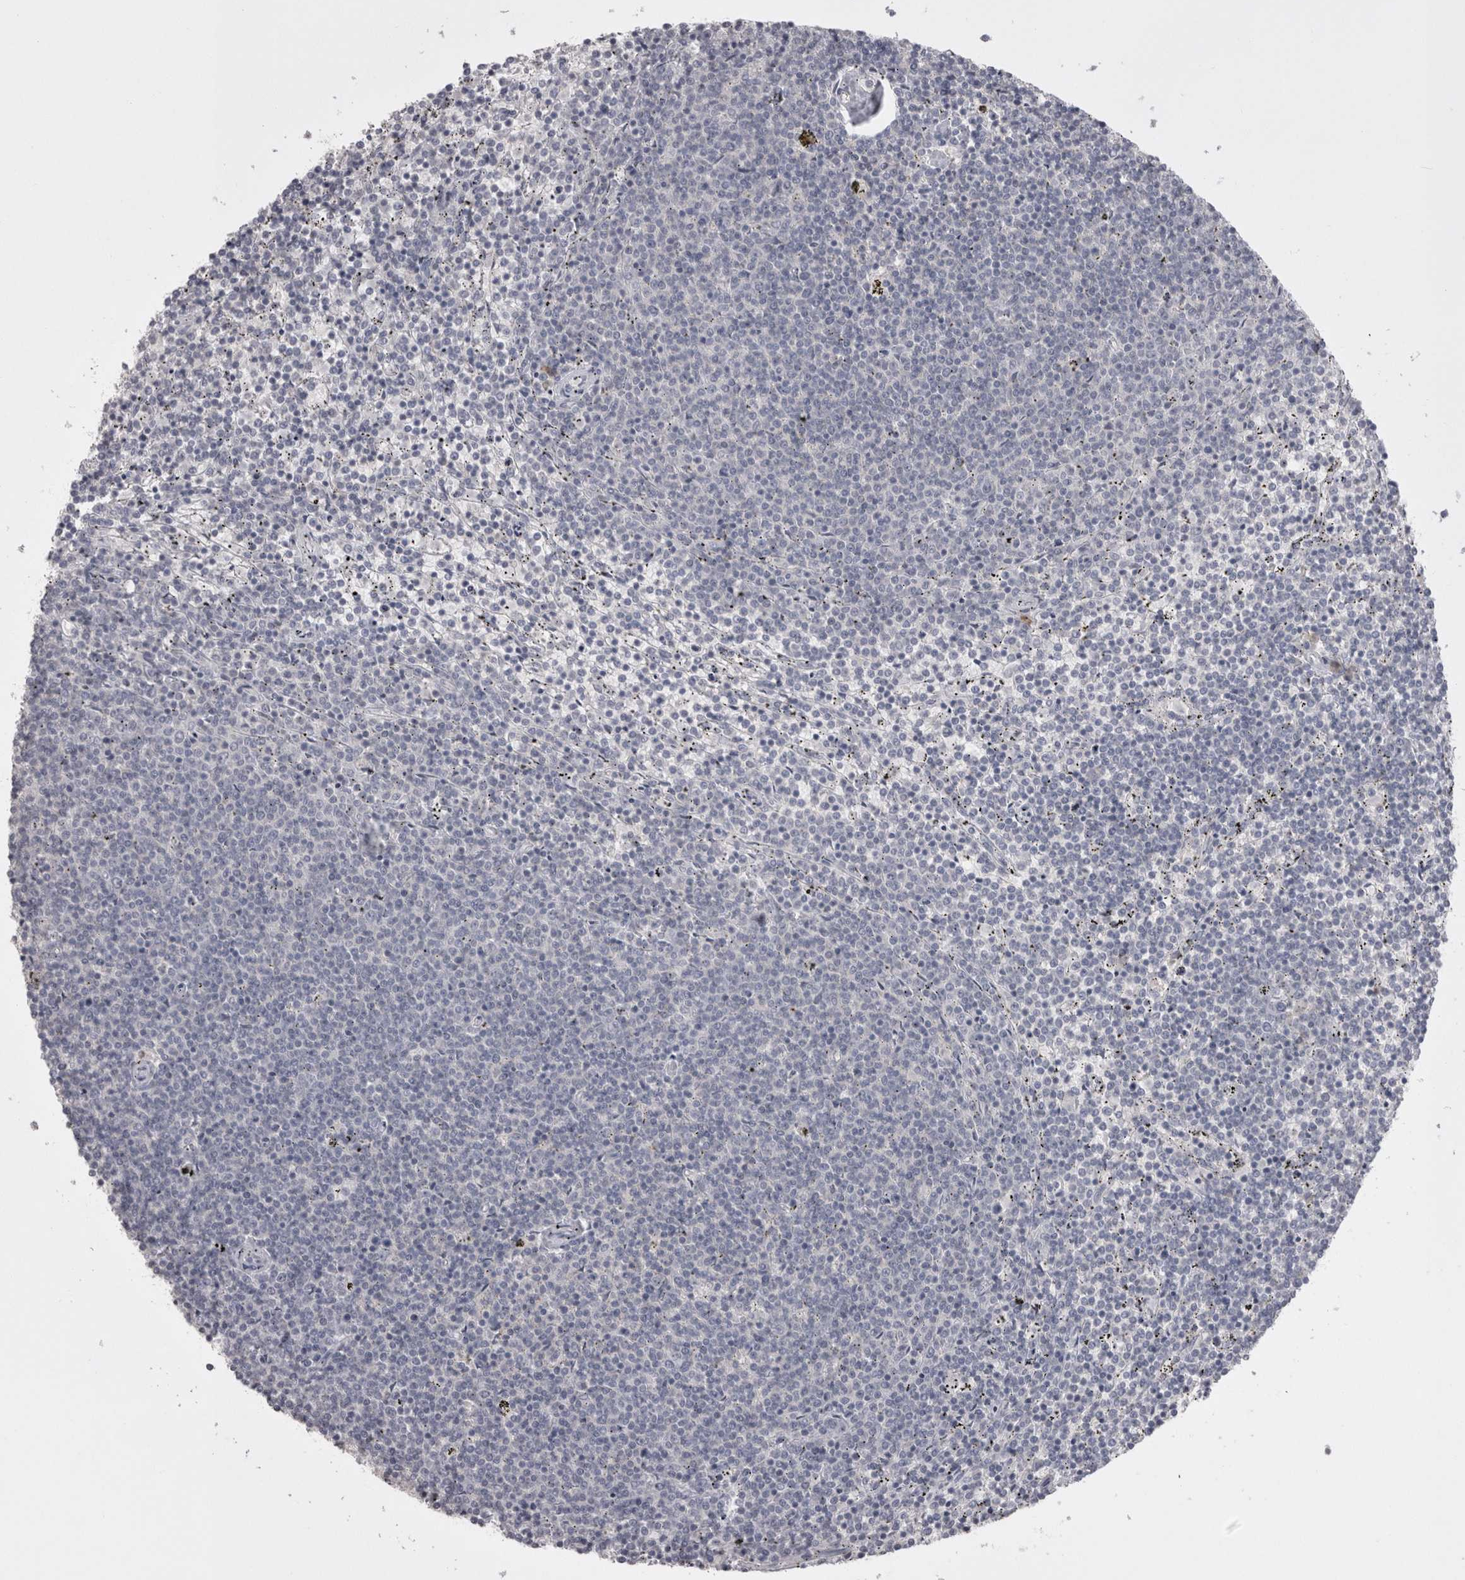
{"staining": {"intensity": "negative", "quantity": "none", "location": "none"}, "tissue": "lymphoma", "cell_type": "Tumor cells", "image_type": "cancer", "snomed": [{"axis": "morphology", "description": "Malignant lymphoma, non-Hodgkin's type, Low grade"}, {"axis": "topography", "description": "Spleen"}], "caption": "Lymphoma stained for a protein using IHC shows no expression tumor cells.", "gene": "LAX1", "patient": {"sex": "female", "age": 50}}